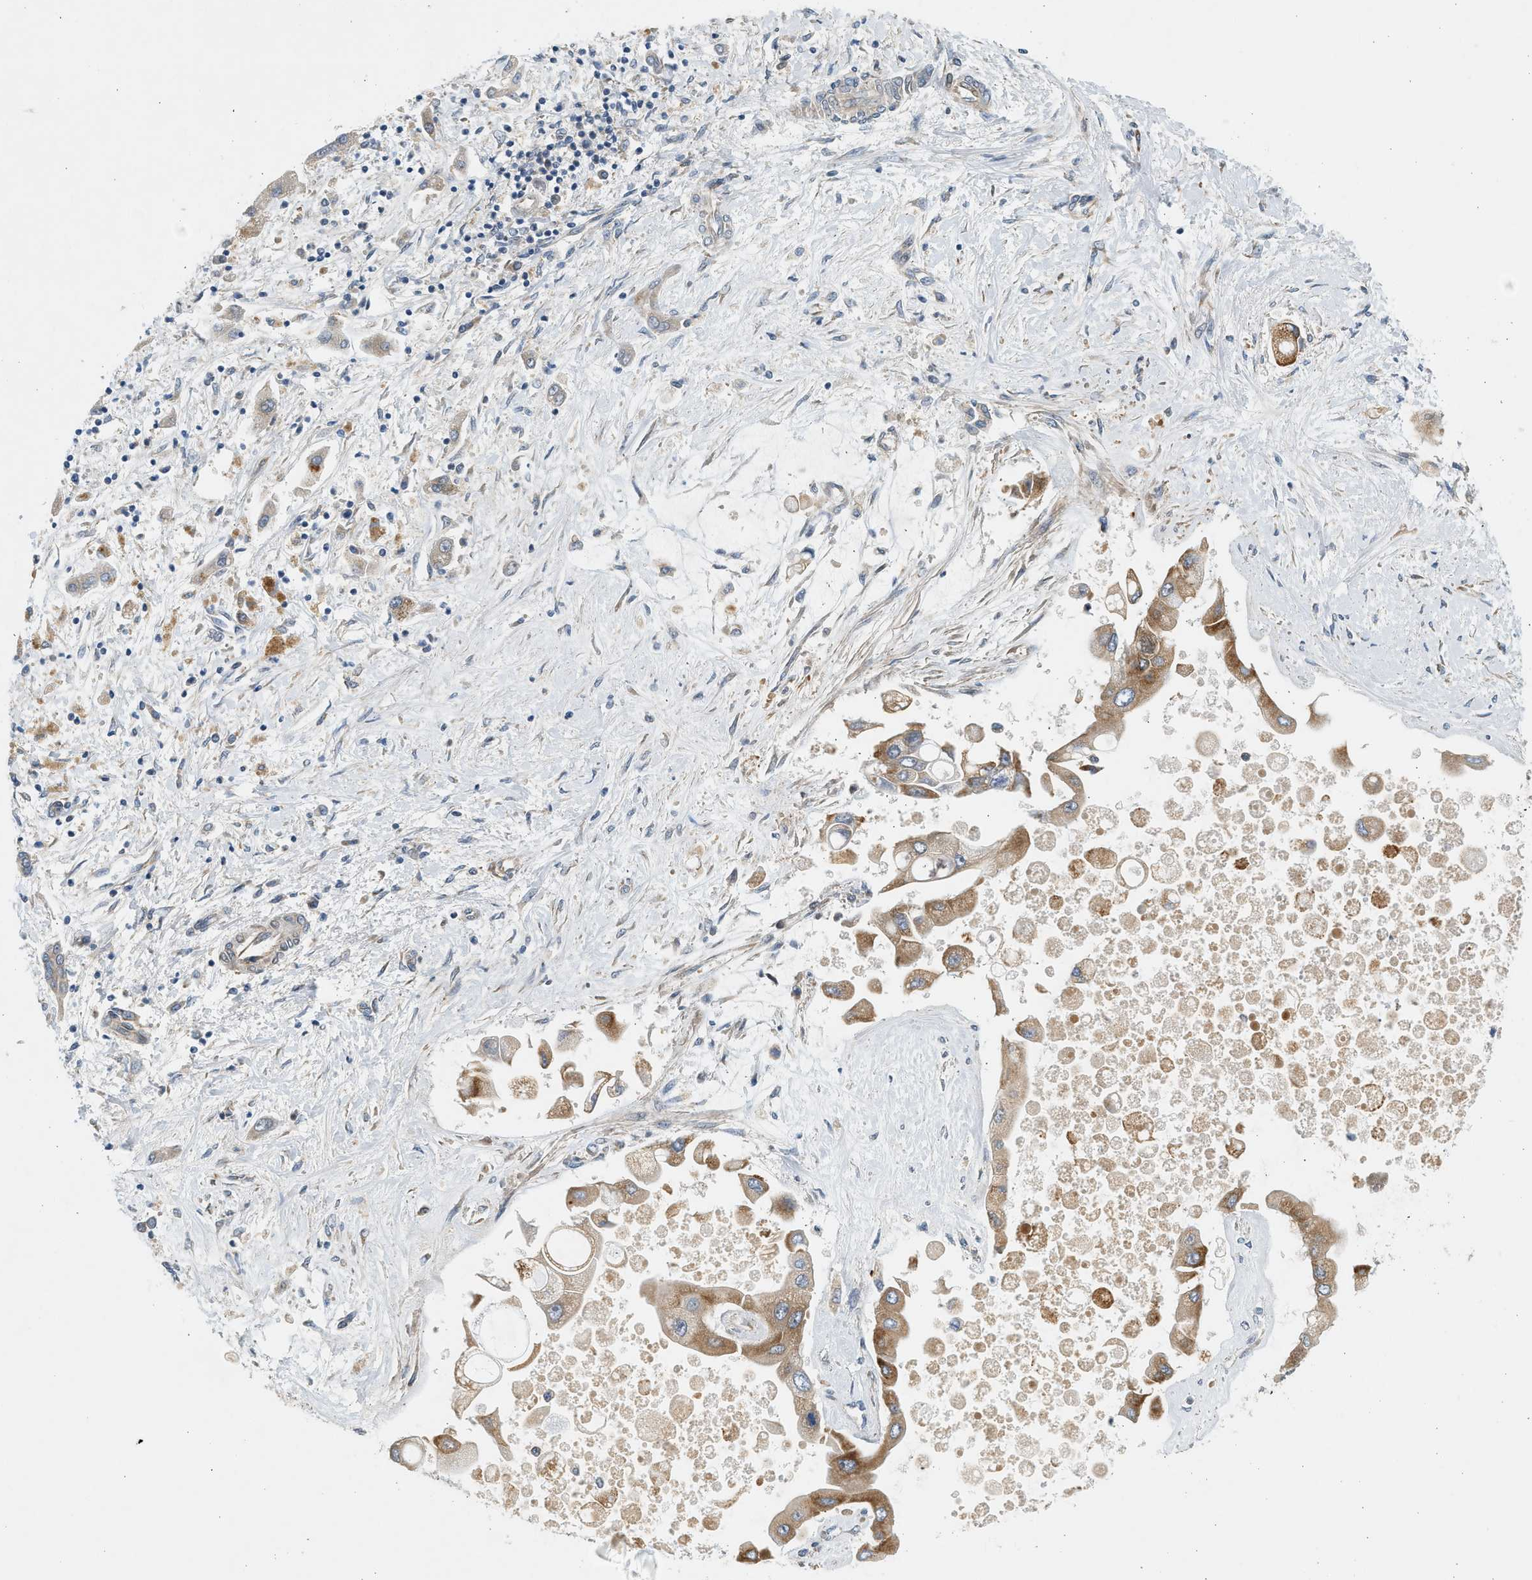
{"staining": {"intensity": "moderate", "quantity": ">75%", "location": "cytoplasmic/membranous"}, "tissue": "liver cancer", "cell_type": "Tumor cells", "image_type": "cancer", "snomed": [{"axis": "morphology", "description": "Cholangiocarcinoma"}, {"axis": "topography", "description": "Liver"}], "caption": "A medium amount of moderate cytoplasmic/membranous expression is present in about >75% of tumor cells in liver cancer (cholangiocarcinoma) tissue. Ihc stains the protein in brown and the nuclei are stained blue.", "gene": "KDELR2", "patient": {"sex": "male", "age": 50}}